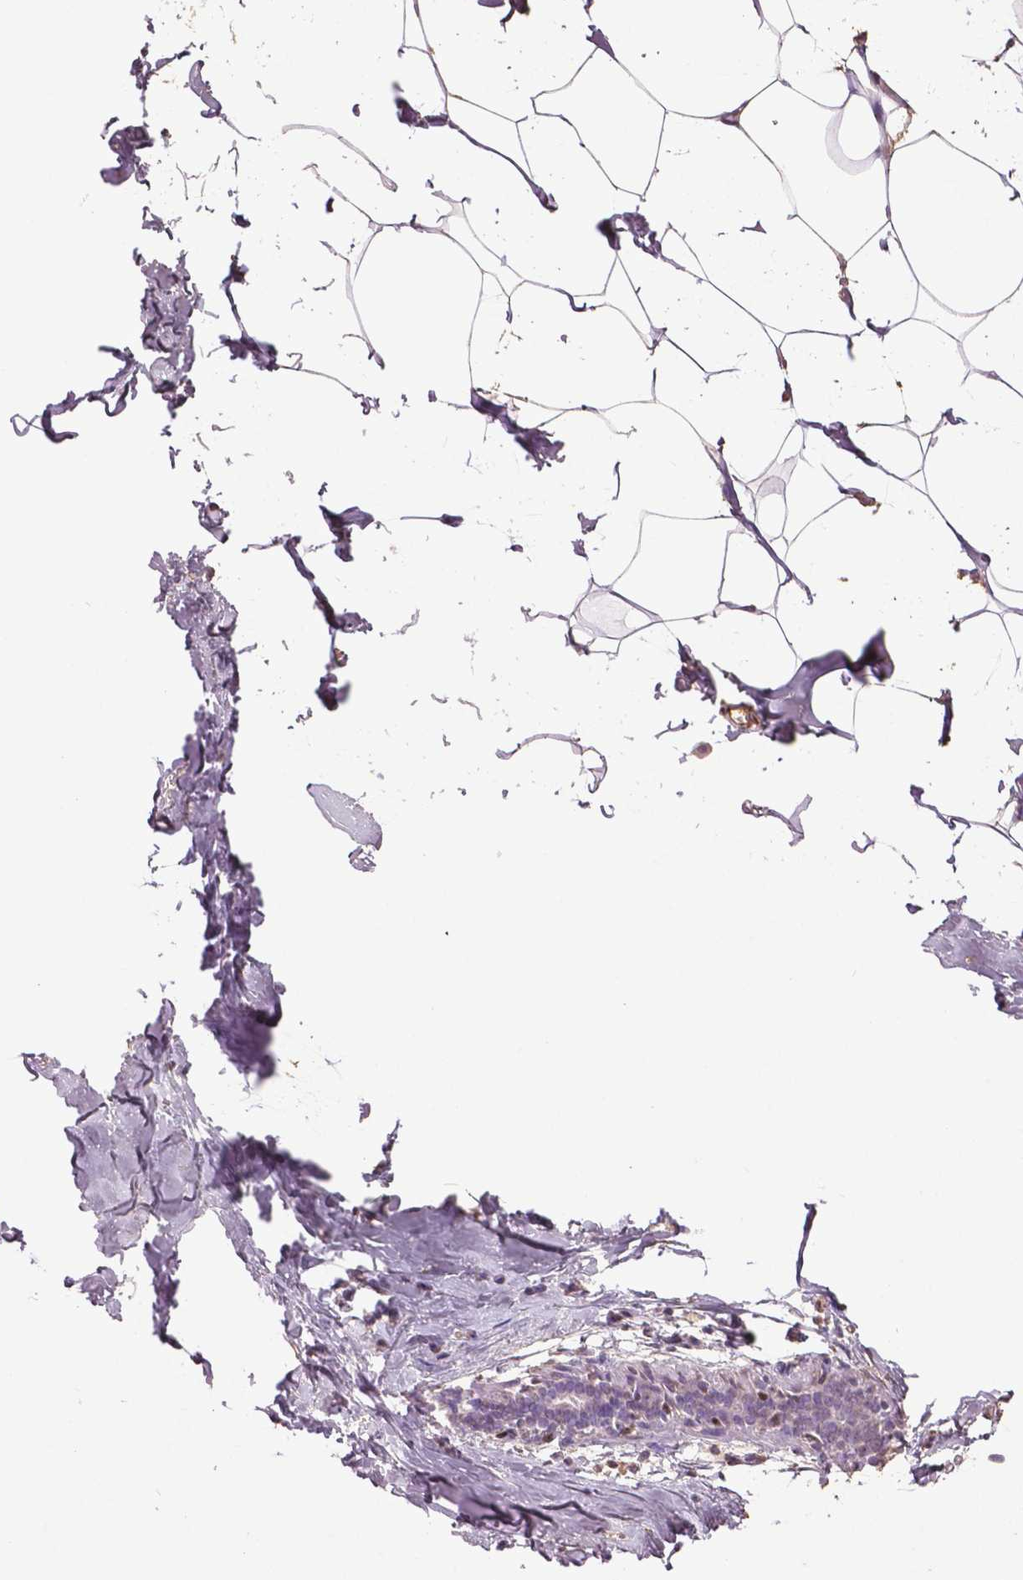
{"staining": {"intensity": "moderate", "quantity": "<25%", "location": "nuclear"}, "tissue": "breast", "cell_type": "Adipocytes", "image_type": "normal", "snomed": [{"axis": "morphology", "description": "Normal tissue, NOS"}, {"axis": "topography", "description": "Breast"}], "caption": "Immunohistochemical staining of benign human breast reveals low levels of moderate nuclear expression in approximately <25% of adipocytes. The staining was performed using DAB, with brown indicating positive protein expression. Nuclei are stained blue with hematoxylin.", "gene": "RUNX3", "patient": {"sex": "female", "age": 32}}